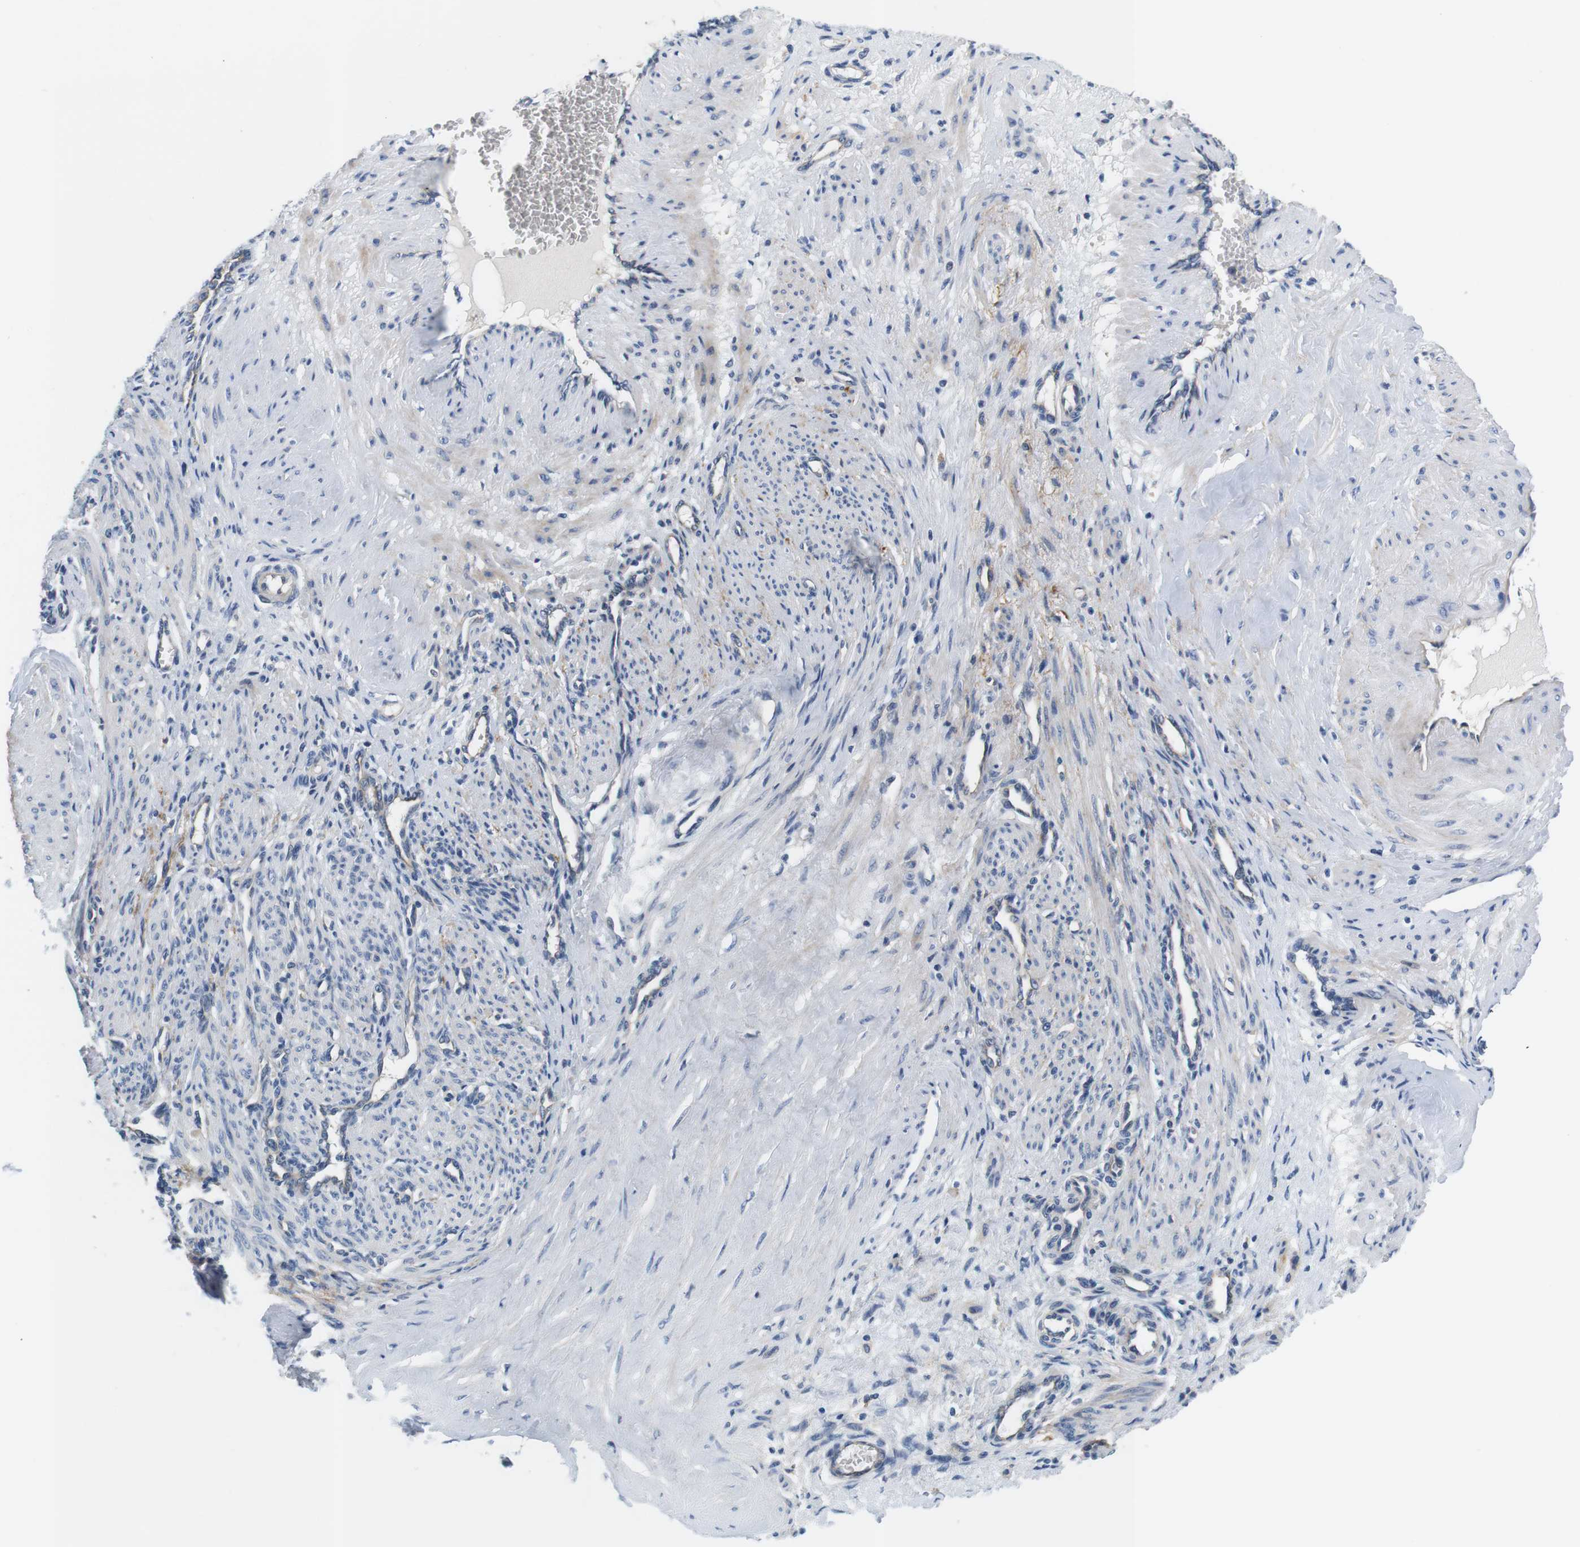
{"staining": {"intensity": "weak", "quantity": "25%-75%", "location": "cytoplasmic/membranous"}, "tissue": "smooth muscle", "cell_type": "Smooth muscle cells", "image_type": "normal", "snomed": [{"axis": "morphology", "description": "Normal tissue, NOS"}, {"axis": "topography", "description": "Endometrium"}], "caption": "A low amount of weak cytoplasmic/membranous expression is appreciated in about 25%-75% of smooth muscle cells in normal smooth muscle. (DAB (3,3'-diaminobenzidine) = brown stain, brightfield microscopy at high magnification).", "gene": "SLC30A1", "patient": {"sex": "female", "age": 33}}